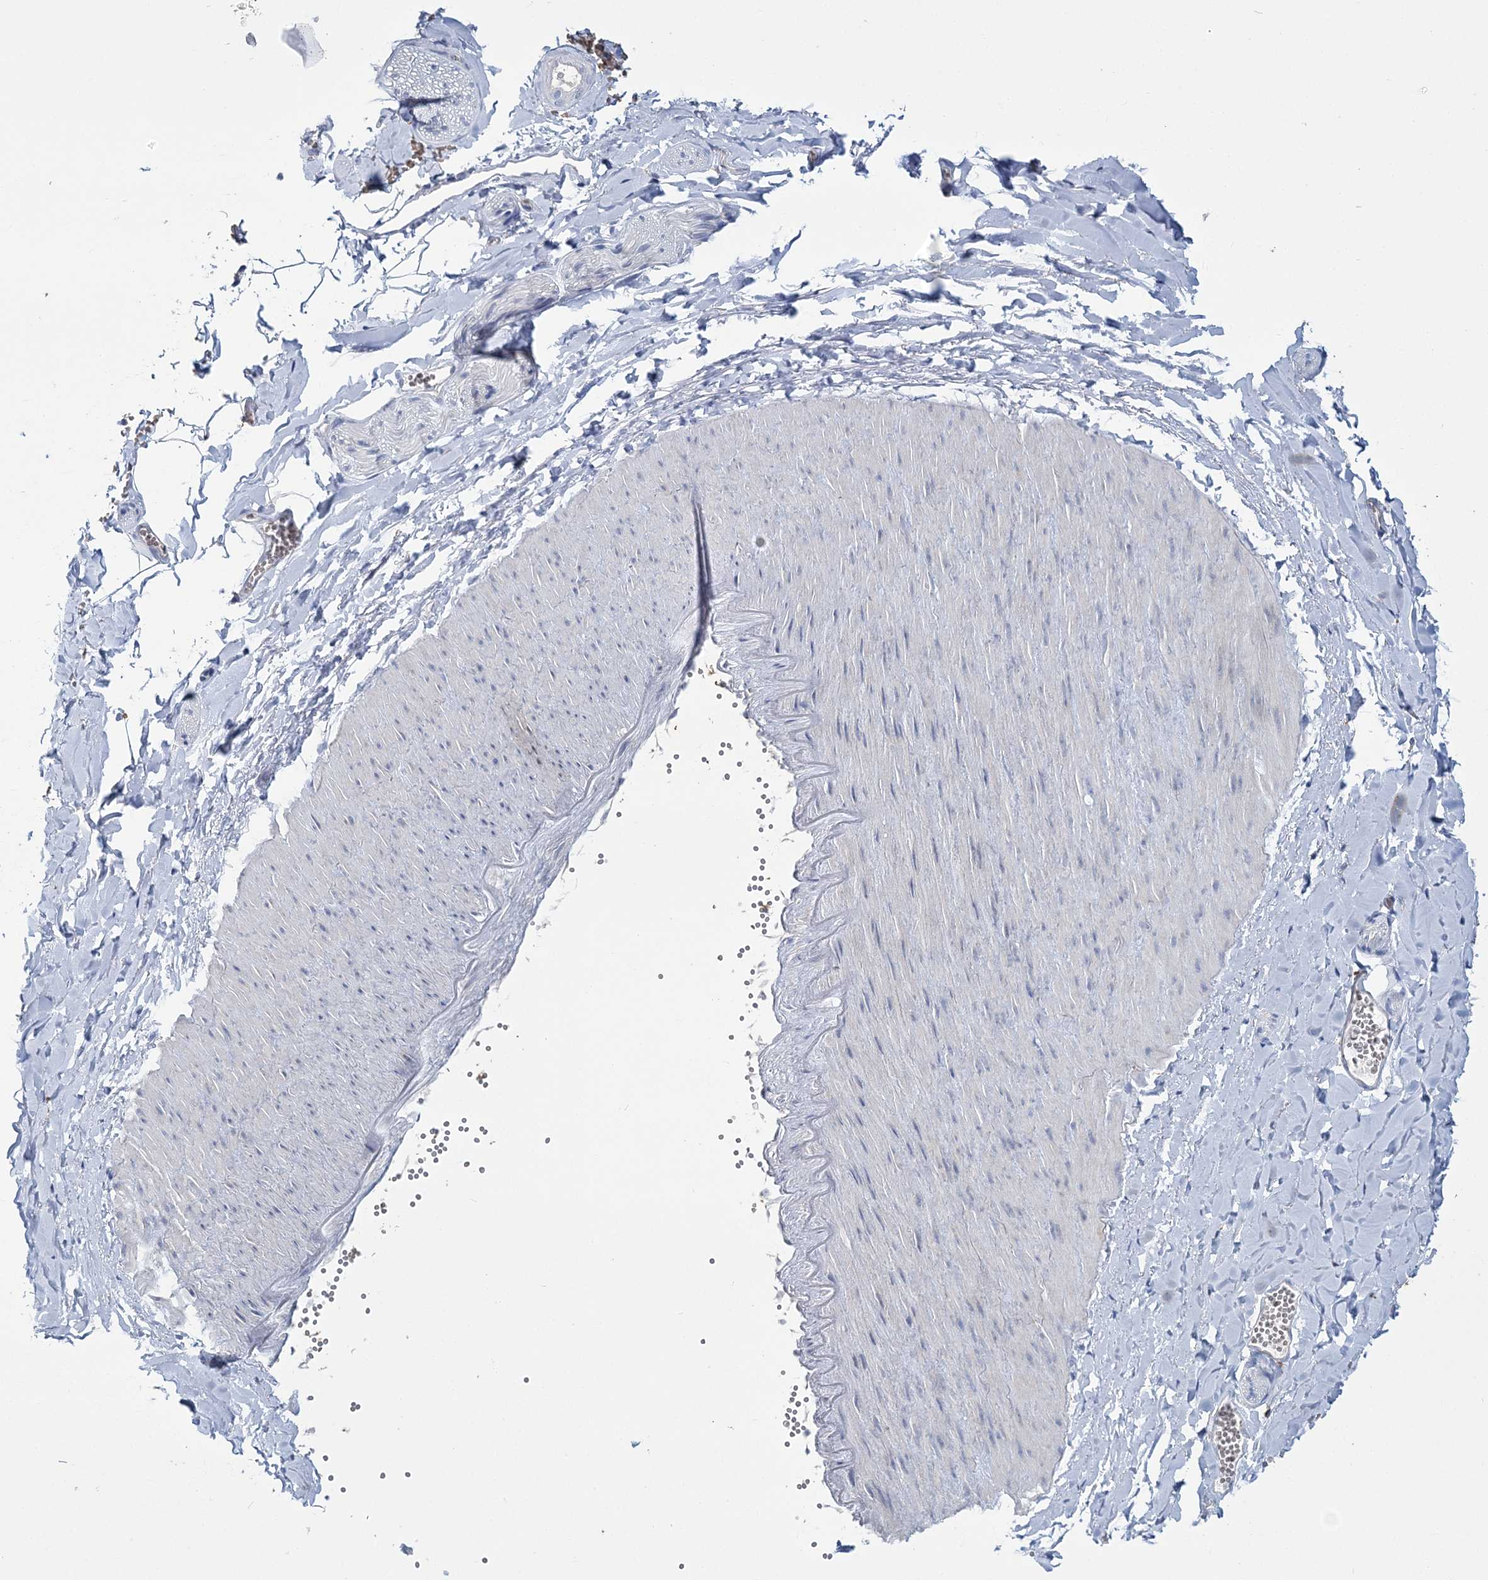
{"staining": {"intensity": "negative", "quantity": "none", "location": "none"}, "tissue": "adipose tissue", "cell_type": "Adipocytes", "image_type": "normal", "snomed": [{"axis": "morphology", "description": "Normal tissue, NOS"}, {"axis": "topography", "description": "Gallbladder"}, {"axis": "topography", "description": "Peripheral nerve tissue"}], "caption": "Photomicrograph shows no protein staining in adipocytes of benign adipose tissue. (Immunohistochemistry (ihc), brightfield microscopy, high magnification).", "gene": "ATP11B", "patient": {"sex": "male", "age": 38}}